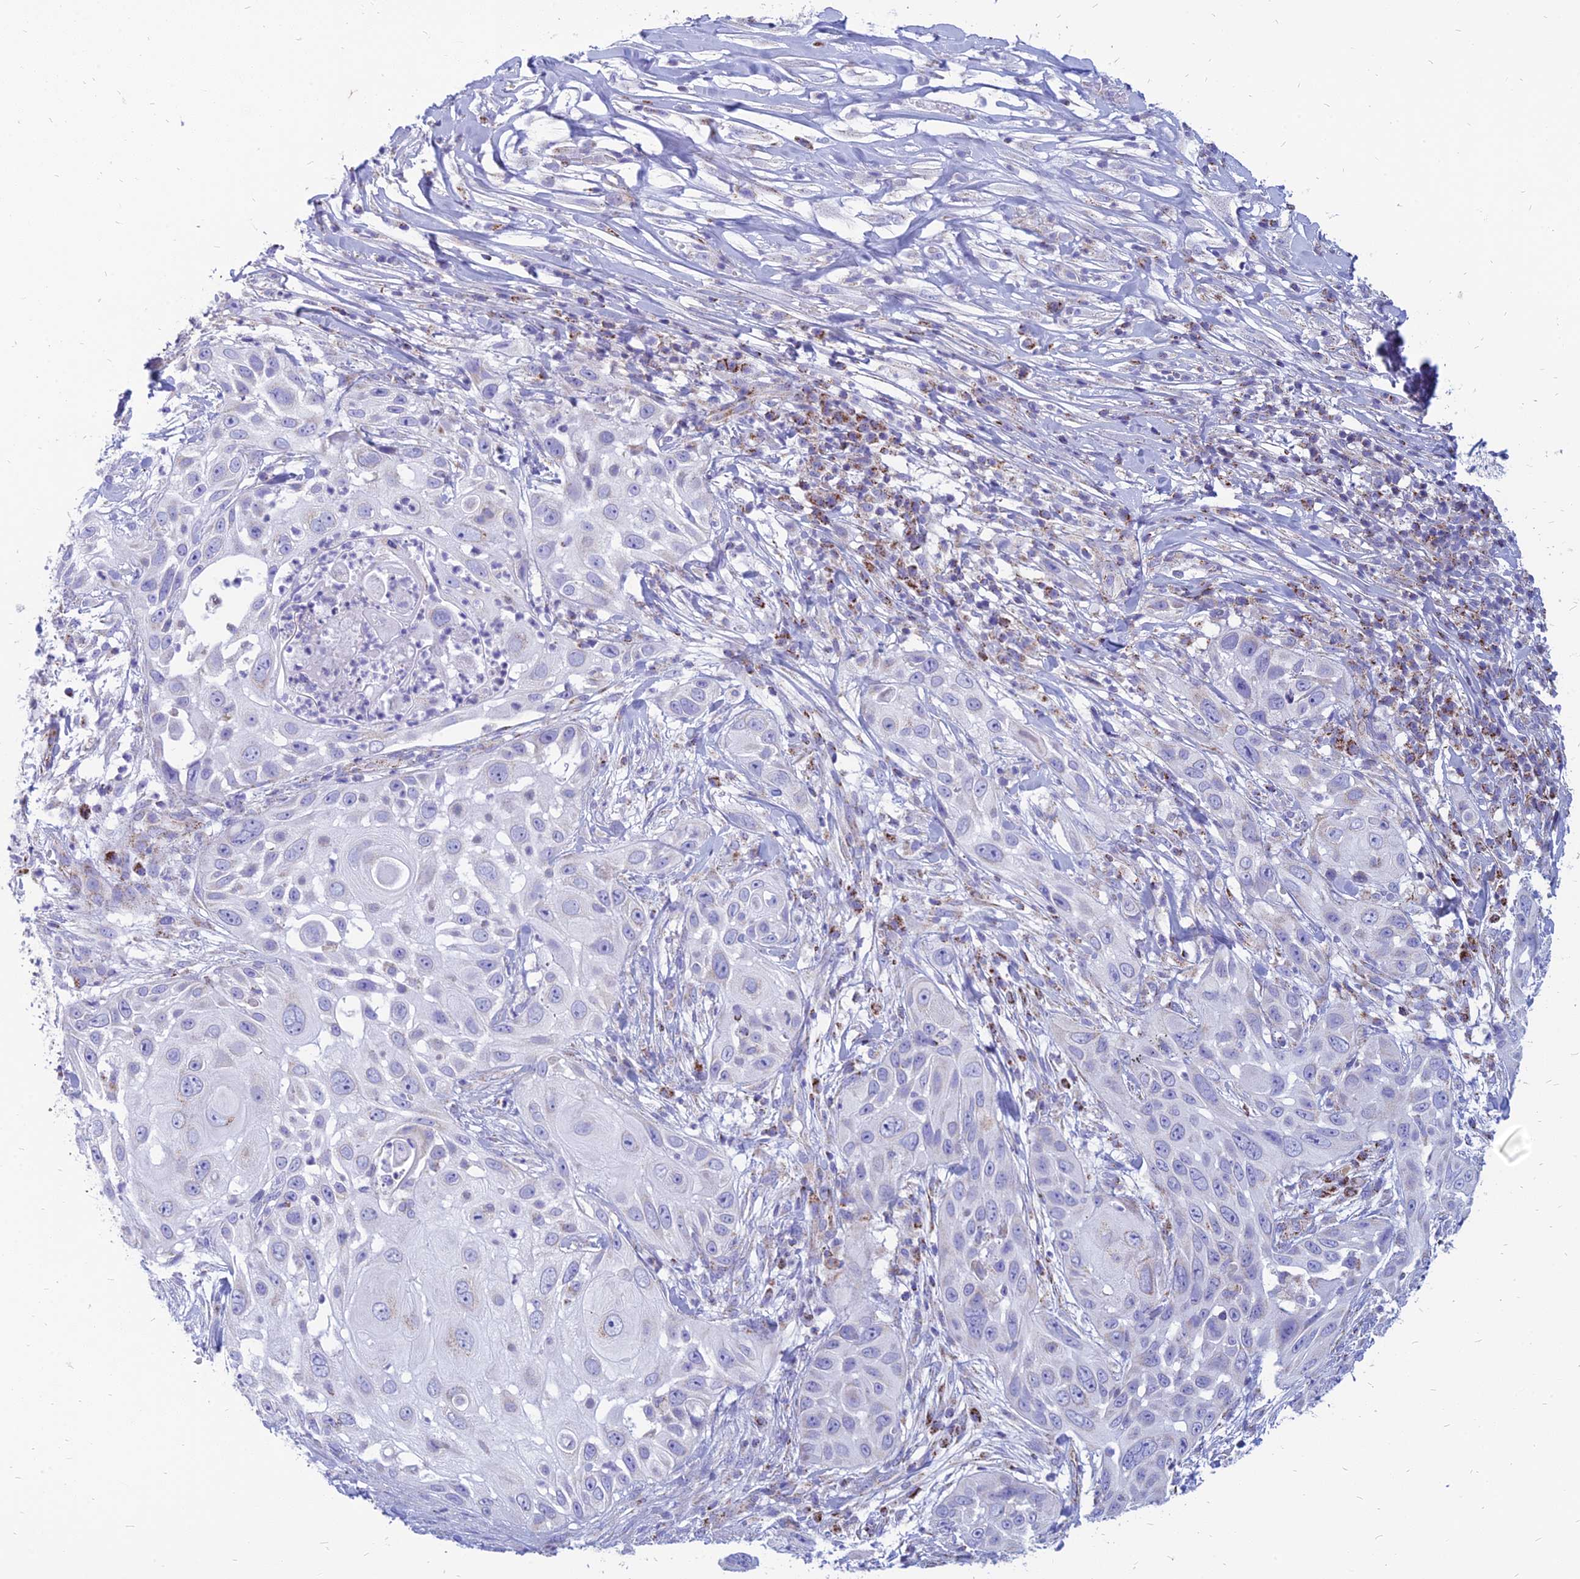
{"staining": {"intensity": "negative", "quantity": "none", "location": "none"}, "tissue": "skin cancer", "cell_type": "Tumor cells", "image_type": "cancer", "snomed": [{"axis": "morphology", "description": "Squamous cell carcinoma, NOS"}, {"axis": "topography", "description": "Skin"}], "caption": "There is no significant positivity in tumor cells of skin cancer (squamous cell carcinoma).", "gene": "PACC1", "patient": {"sex": "female", "age": 44}}